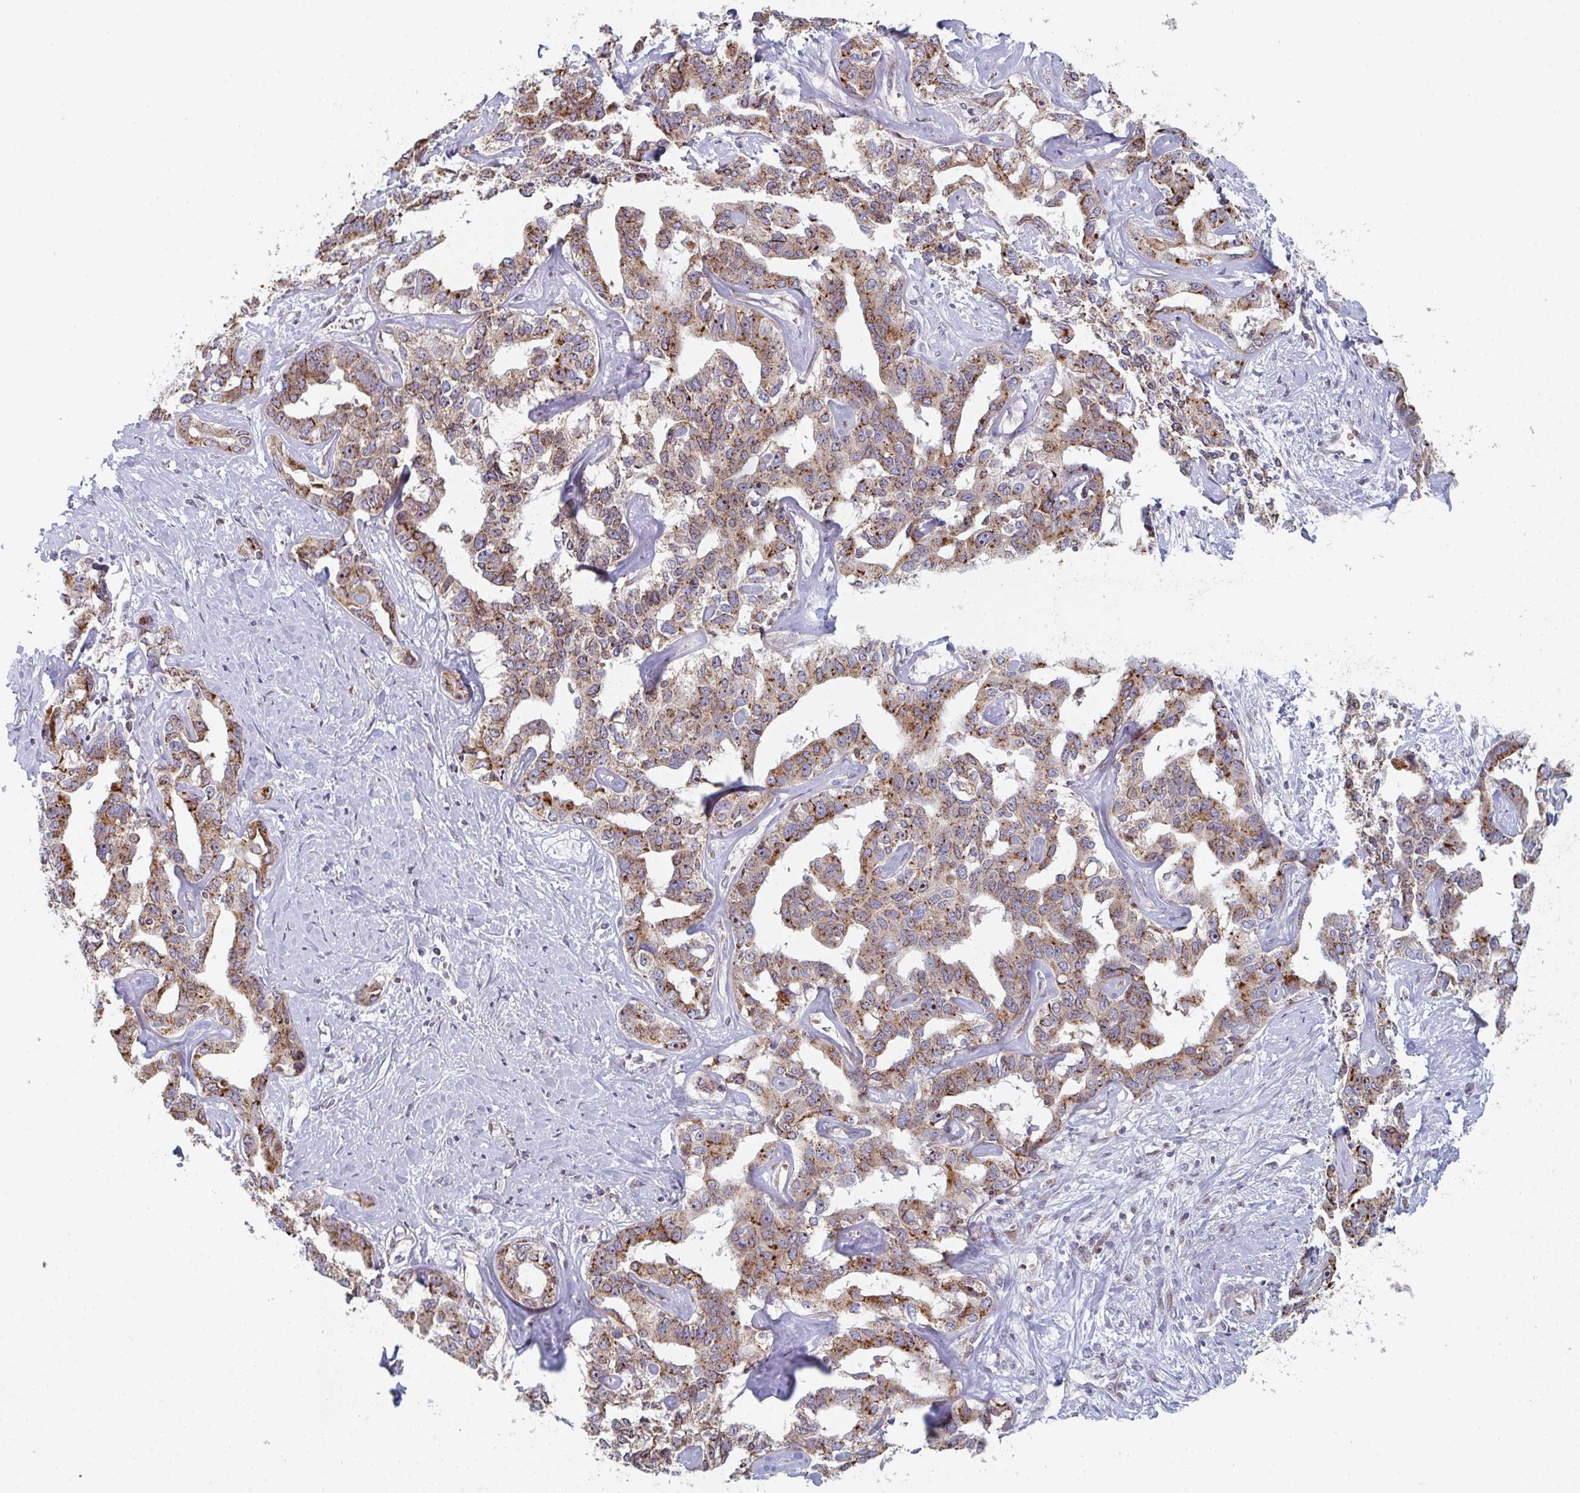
{"staining": {"intensity": "moderate", "quantity": ">75%", "location": "cytoplasmic/membranous,nuclear"}, "tissue": "liver cancer", "cell_type": "Tumor cells", "image_type": "cancer", "snomed": [{"axis": "morphology", "description": "Cholangiocarcinoma"}, {"axis": "topography", "description": "Liver"}], "caption": "IHC histopathology image of cholangiocarcinoma (liver) stained for a protein (brown), which exhibits medium levels of moderate cytoplasmic/membranous and nuclear staining in about >75% of tumor cells.", "gene": "ZNF644", "patient": {"sex": "male", "age": 59}}